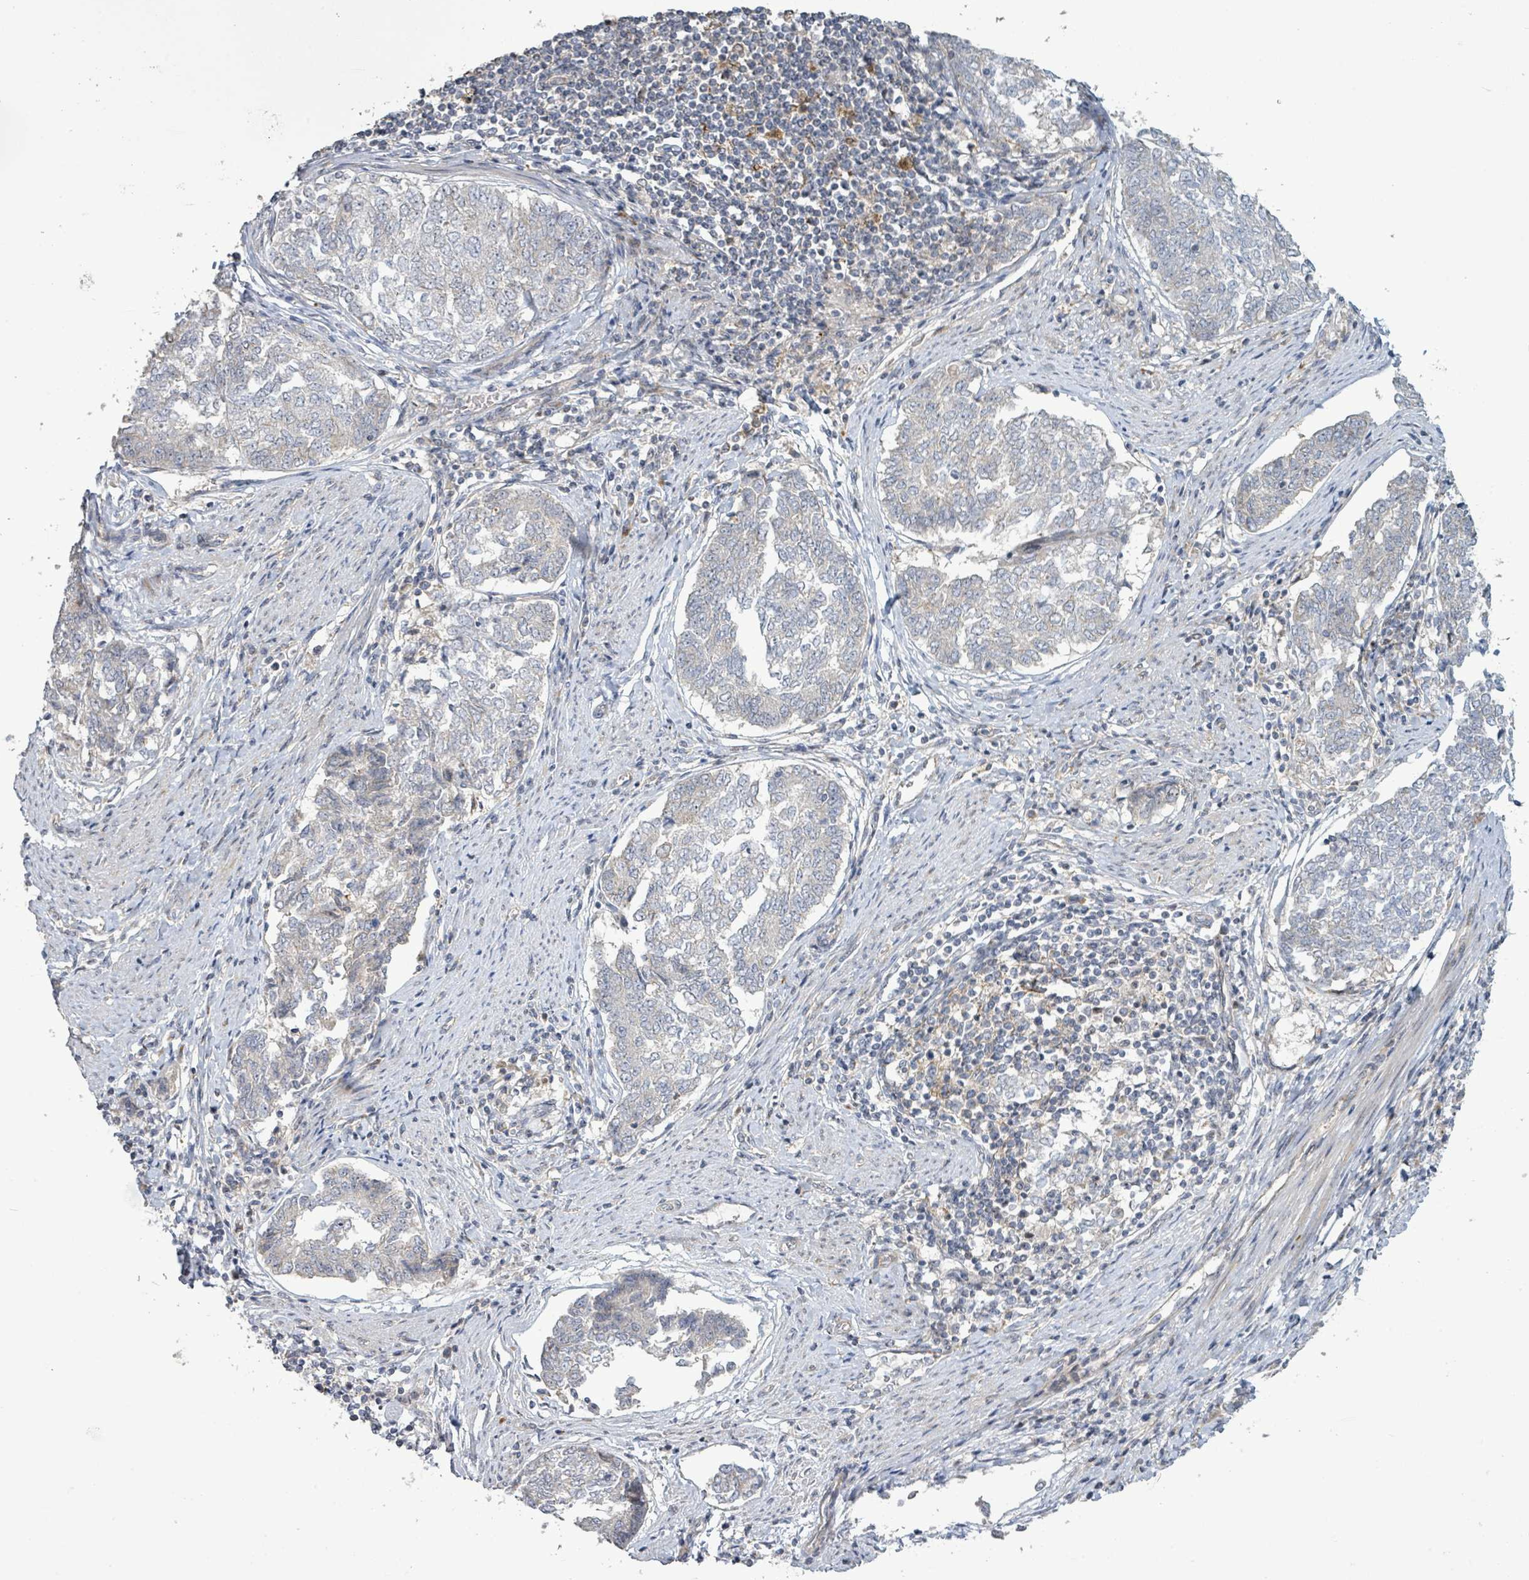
{"staining": {"intensity": "negative", "quantity": "none", "location": "none"}, "tissue": "endometrial cancer", "cell_type": "Tumor cells", "image_type": "cancer", "snomed": [{"axis": "morphology", "description": "Adenocarcinoma, NOS"}, {"axis": "topography", "description": "Endometrium"}], "caption": "Immunohistochemistry photomicrograph of neoplastic tissue: endometrial cancer (adenocarcinoma) stained with DAB (3,3'-diaminobenzidine) shows no significant protein expression in tumor cells.", "gene": "LILRA4", "patient": {"sex": "female", "age": 80}}